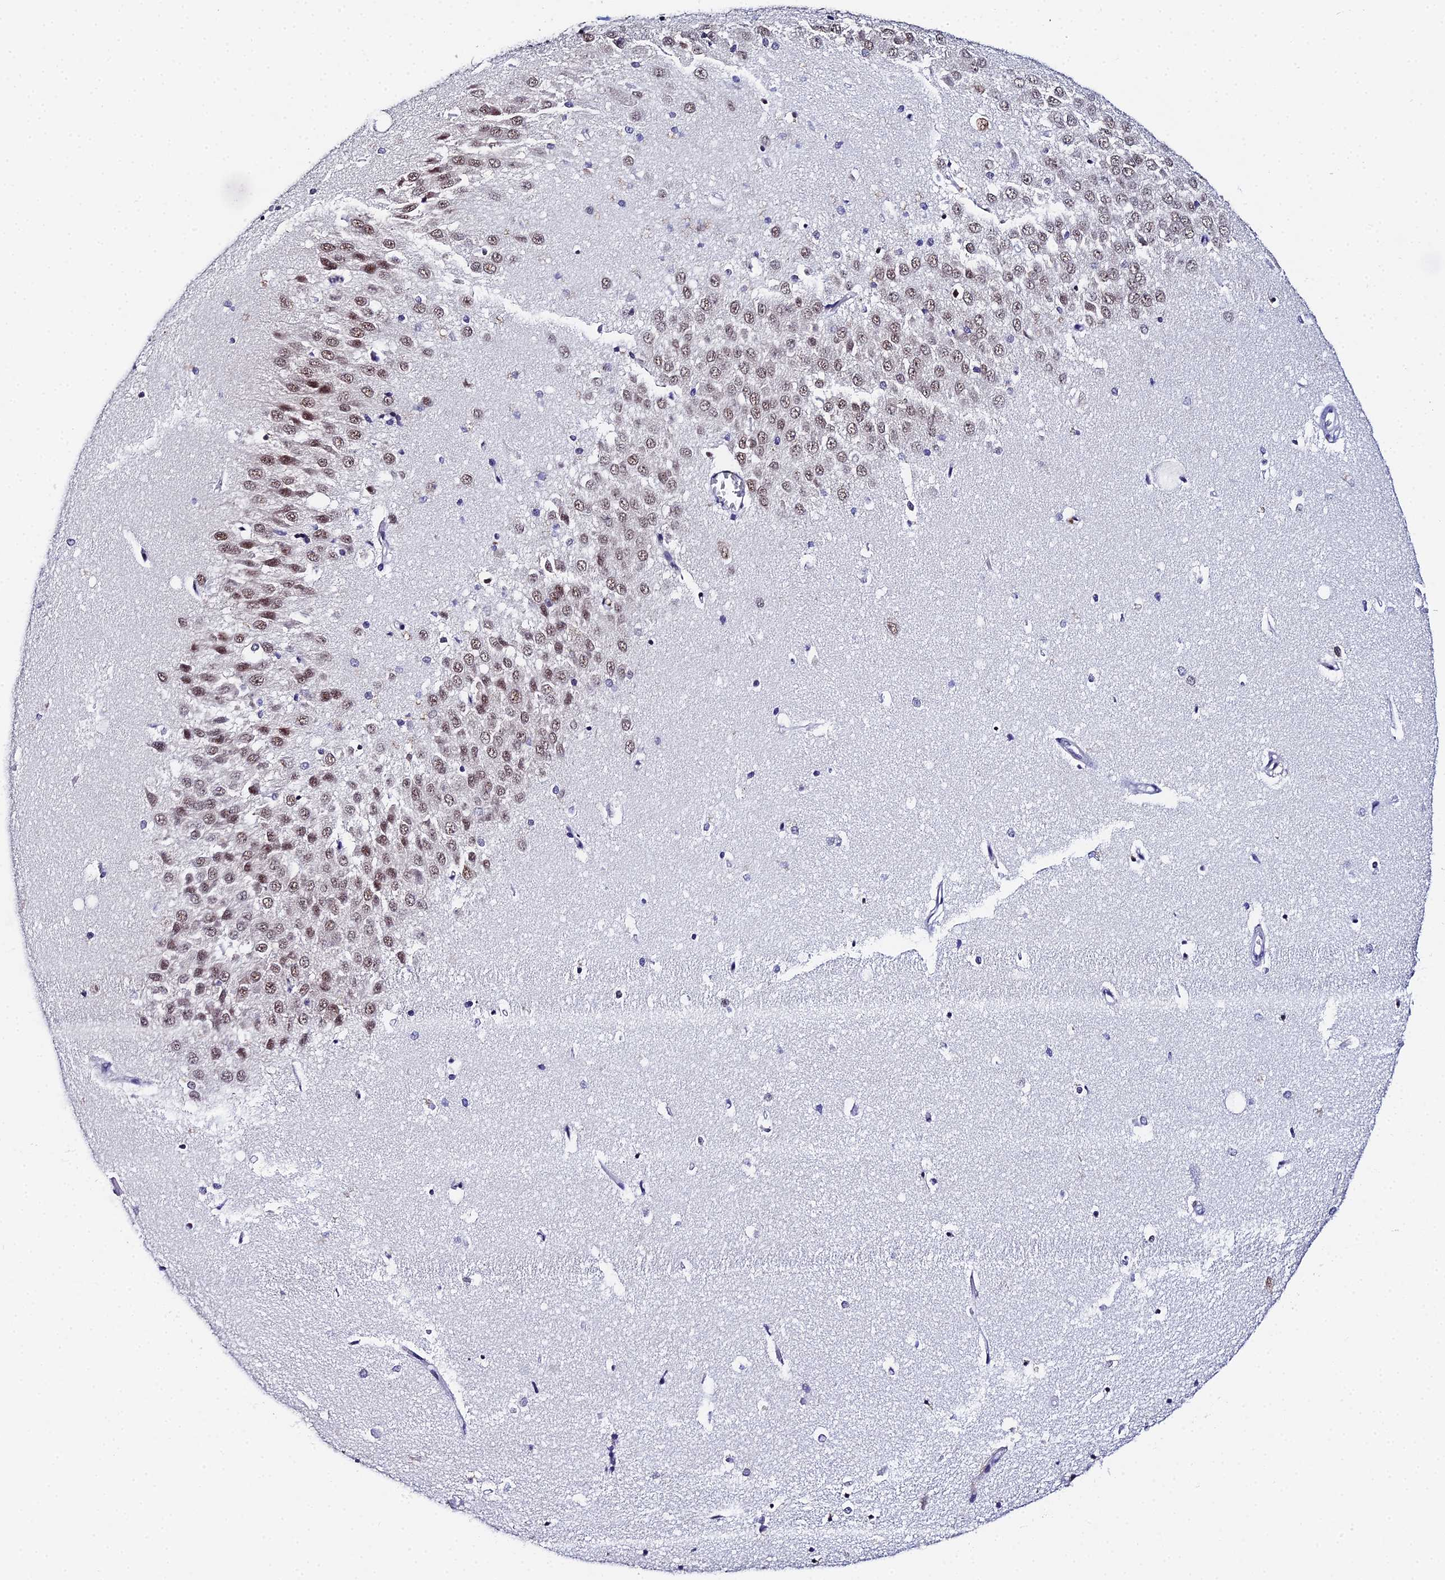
{"staining": {"intensity": "moderate", "quantity": "<25%", "location": "nuclear"}, "tissue": "hippocampus", "cell_type": "Glial cells", "image_type": "normal", "snomed": [{"axis": "morphology", "description": "Normal tissue, NOS"}, {"axis": "topography", "description": "Hippocampus"}], "caption": "DAB (3,3'-diaminobenzidine) immunohistochemical staining of normal human hippocampus displays moderate nuclear protein expression in about <25% of glial cells. The protein of interest is stained brown, and the nuclei are stained in blue (DAB IHC with brightfield microscopy, high magnification).", "gene": "MAGOHB", "patient": {"sex": "female", "age": 64}}